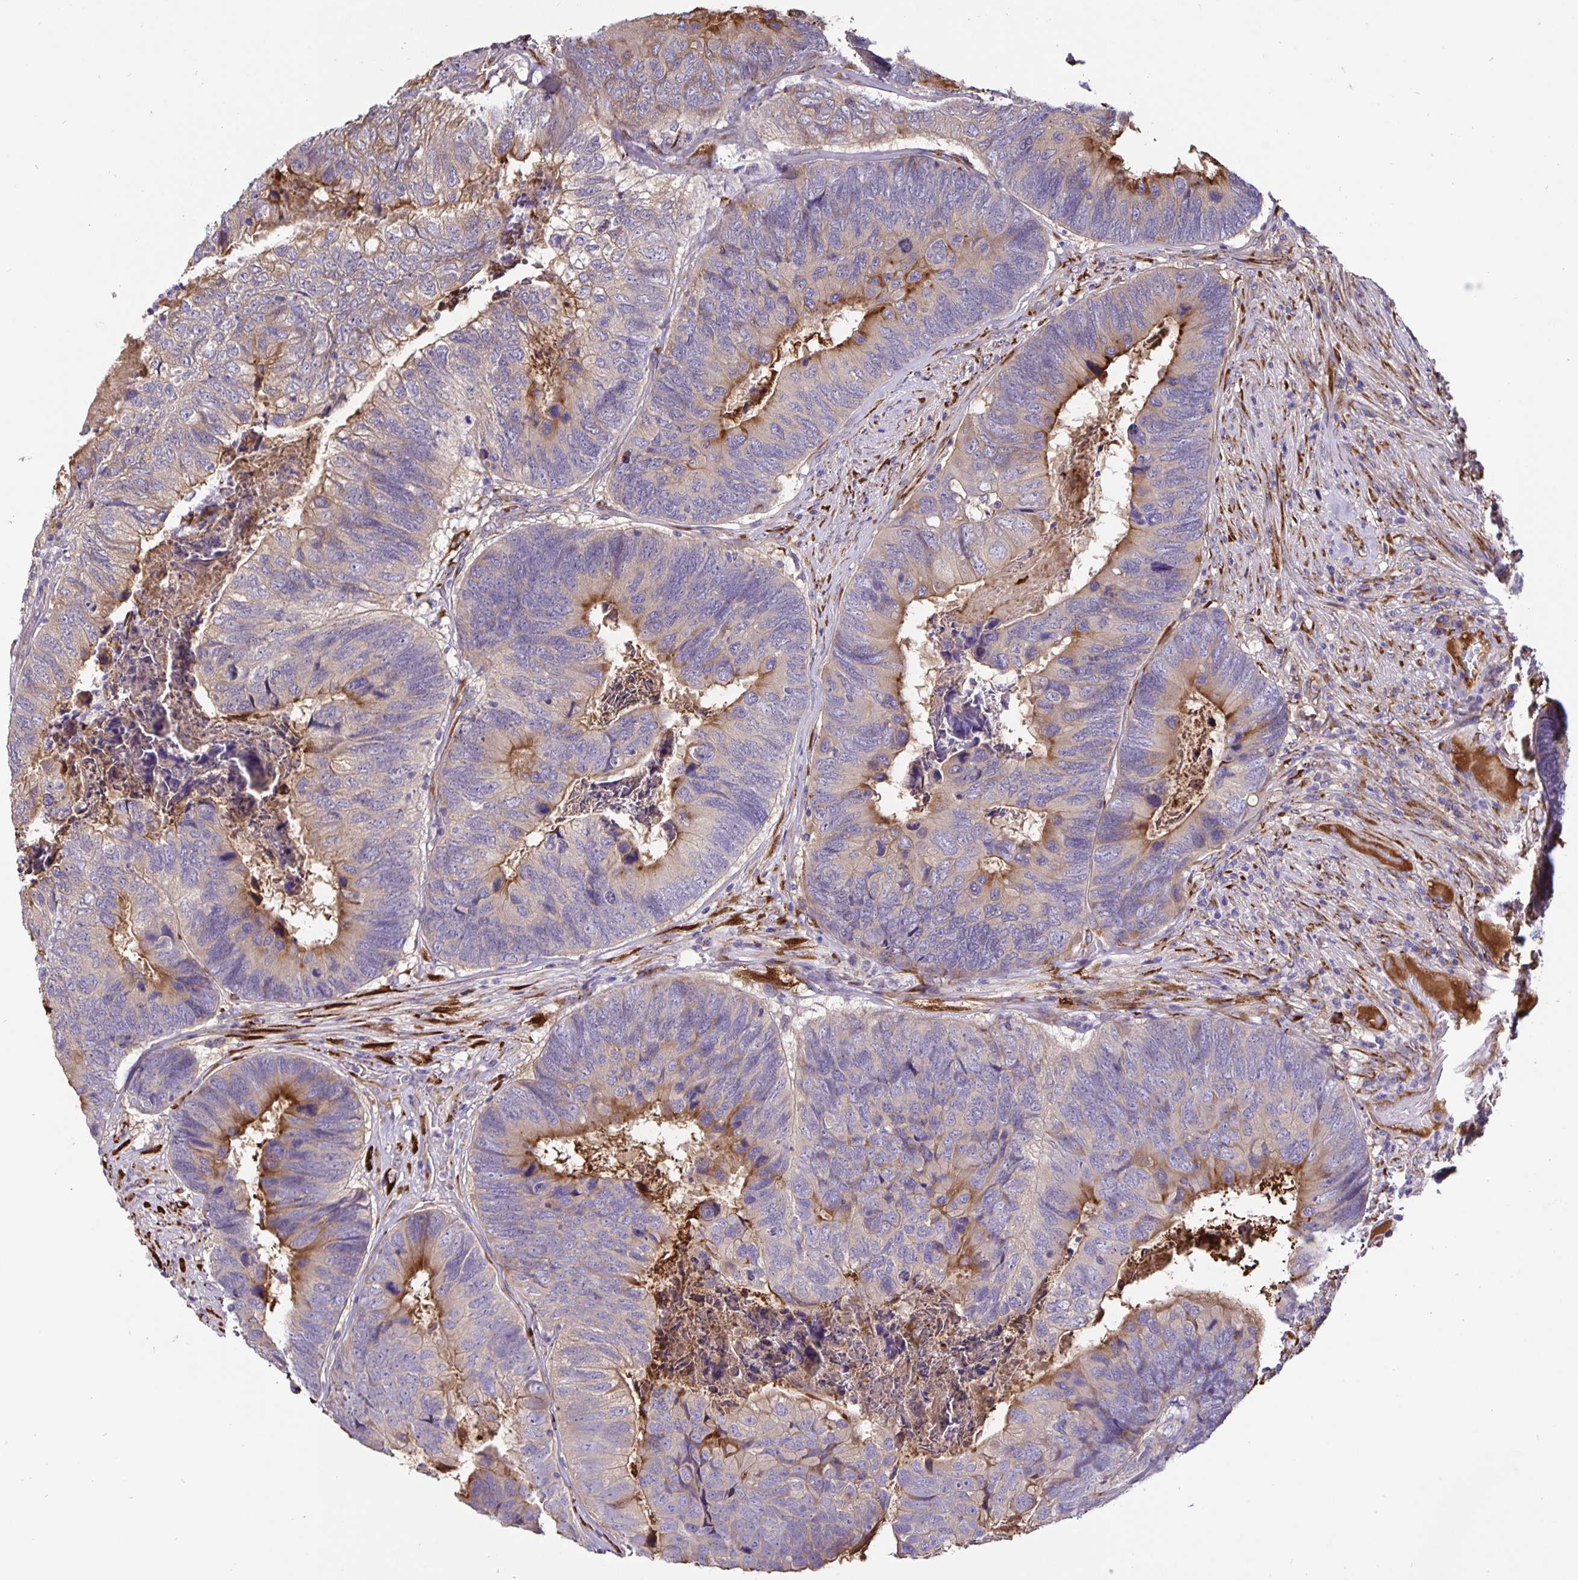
{"staining": {"intensity": "moderate", "quantity": "<25%", "location": "cytoplasmic/membranous"}, "tissue": "colorectal cancer", "cell_type": "Tumor cells", "image_type": "cancer", "snomed": [{"axis": "morphology", "description": "Adenocarcinoma, NOS"}, {"axis": "topography", "description": "Colon"}], "caption": "Colorectal cancer (adenocarcinoma) was stained to show a protein in brown. There is low levels of moderate cytoplasmic/membranous staining in approximately <25% of tumor cells.", "gene": "EML6", "patient": {"sex": "female", "age": 67}}